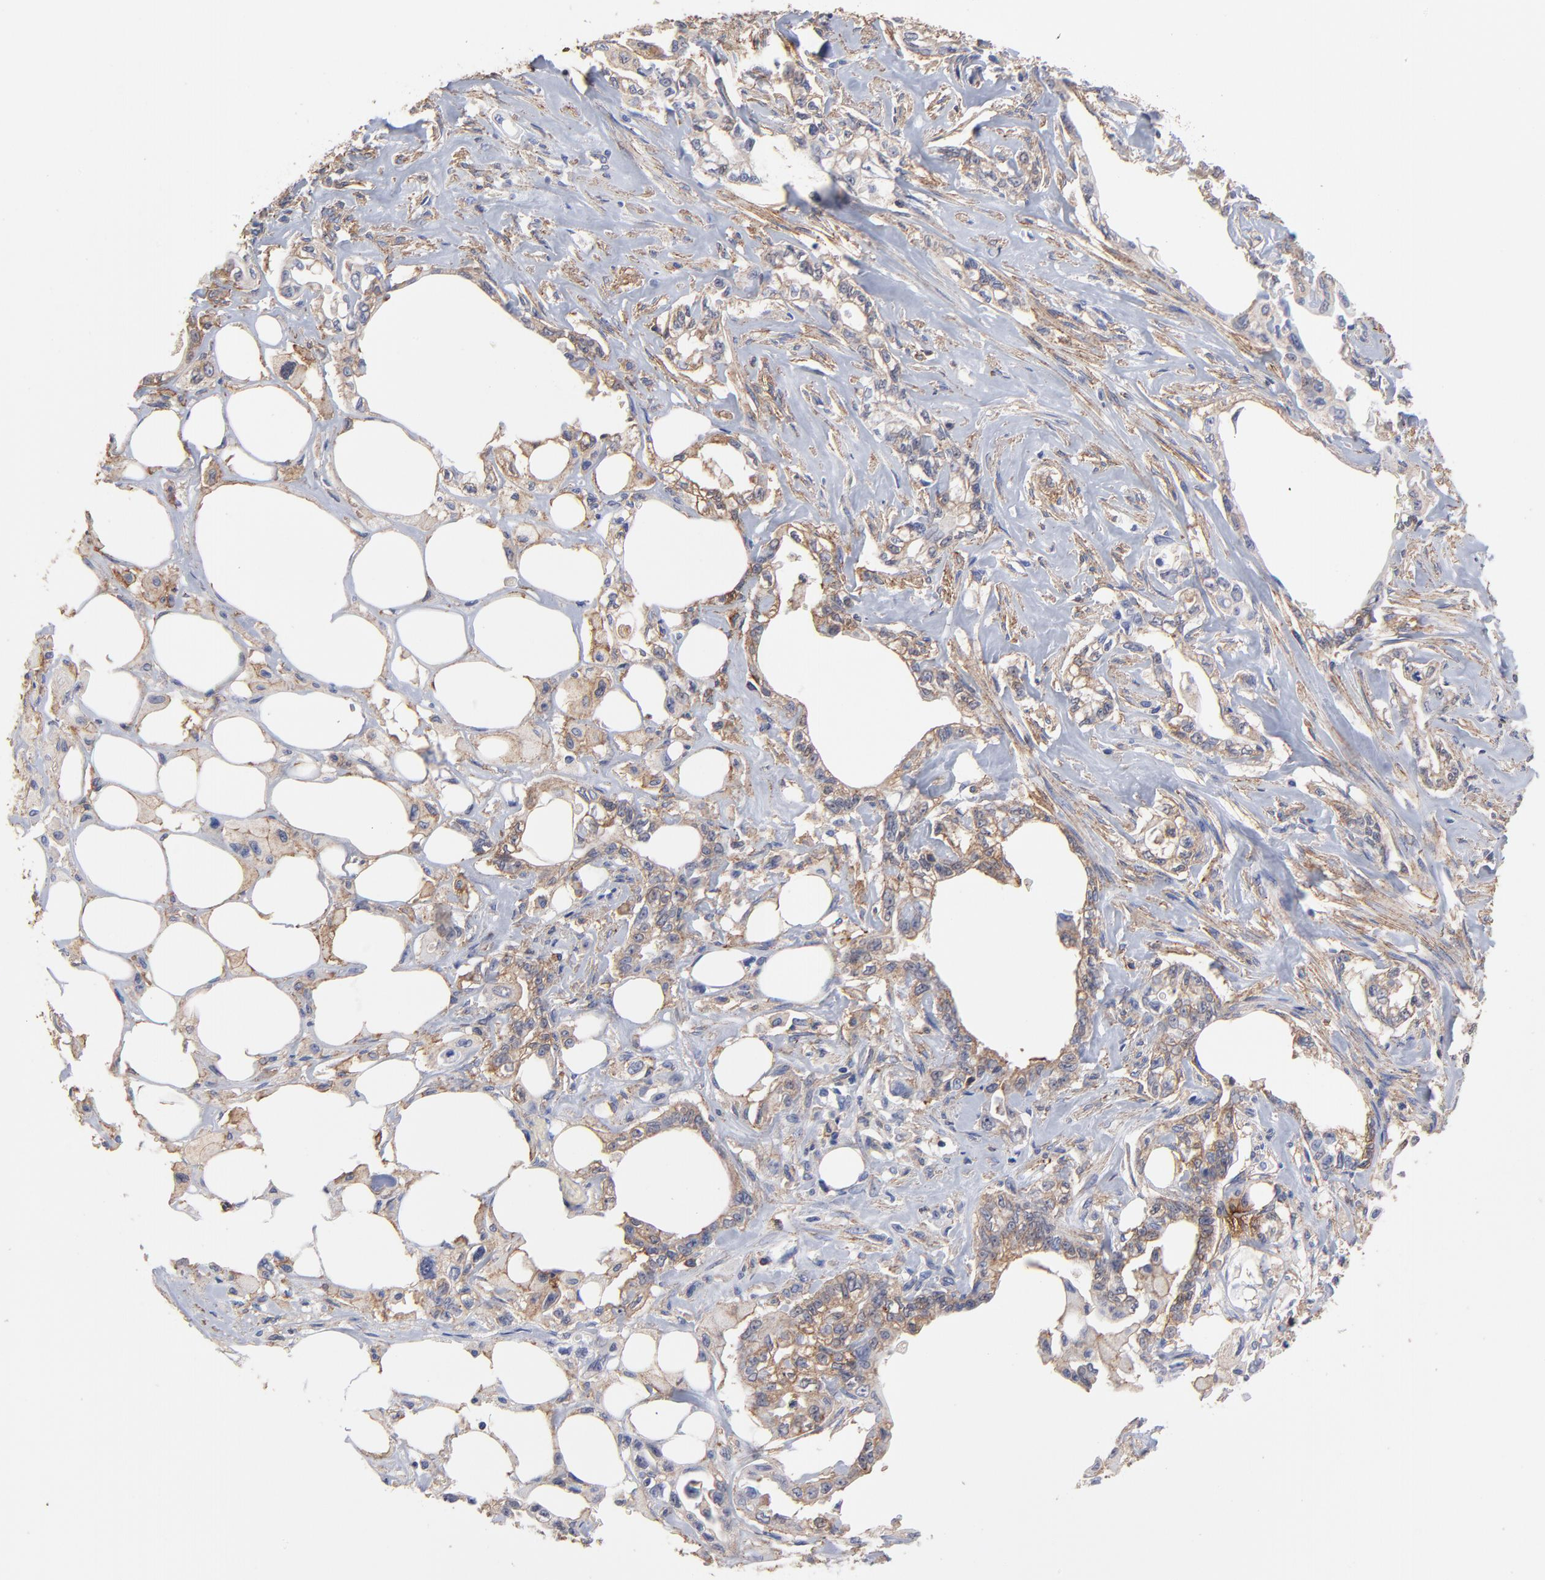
{"staining": {"intensity": "moderate", "quantity": "25%-75%", "location": "cytoplasmic/membranous"}, "tissue": "pancreatic cancer", "cell_type": "Tumor cells", "image_type": "cancer", "snomed": [{"axis": "morphology", "description": "Normal tissue, NOS"}, {"axis": "topography", "description": "Pancreas"}], "caption": "Immunohistochemical staining of human pancreatic cancer shows medium levels of moderate cytoplasmic/membranous expression in approximately 25%-75% of tumor cells.", "gene": "ASL", "patient": {"sex": "male", "age": 42}}